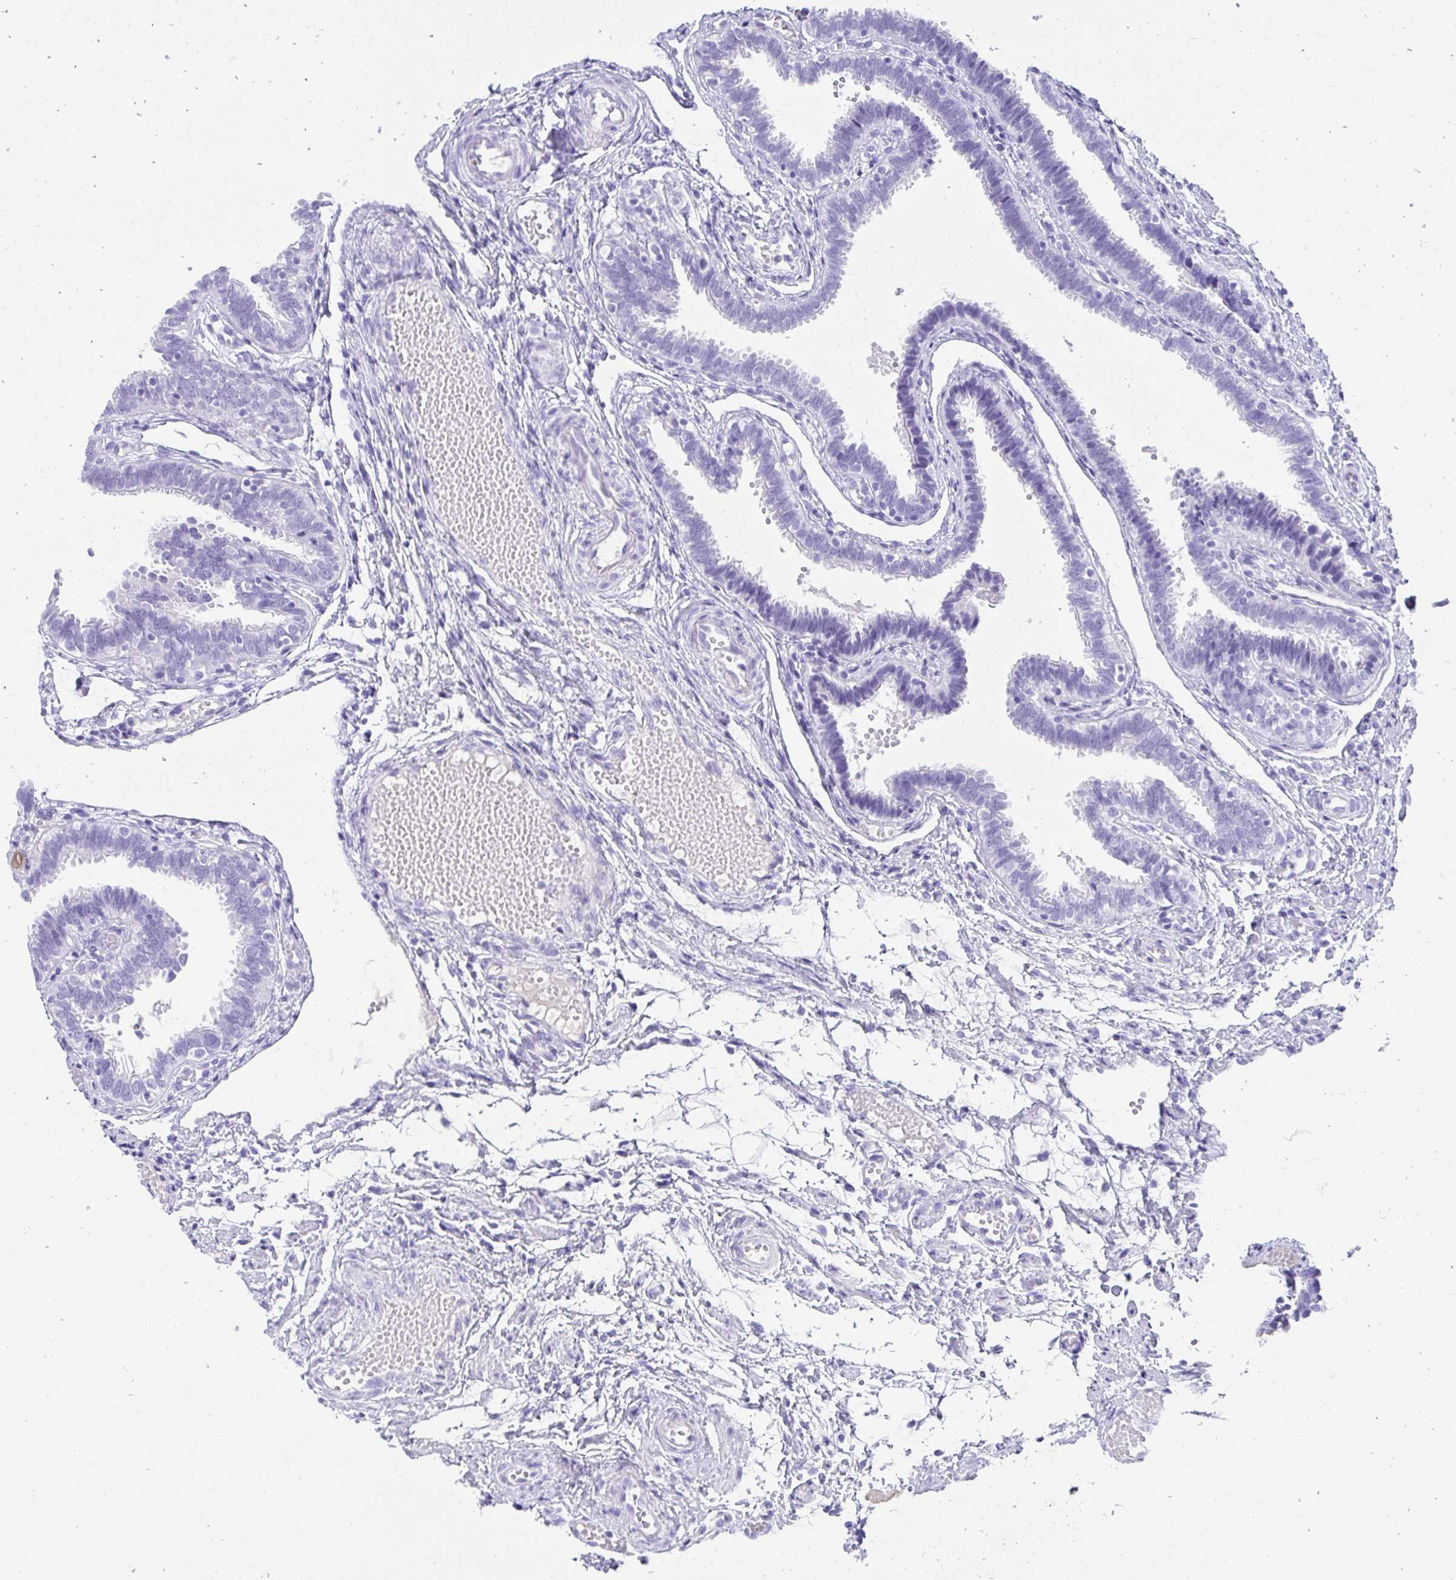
{"staining": {"intensity": "negative", "quantity": "none", "location": "none"}, "tissue": "fallopian tube", "cell_type": "Glandular cells", "image_type": "normal", "snomed": [{"axis": "morphology", "description": "Normal tissue, NOS"}, {"axis": "topography", "description": "Fallopian tube"}], "caption": "A high-resolution photomicrograph shows immunohistochemistry (IHC) staining of normal fallopian tube, which displays no significant expression in glandular cells.", "gene": "TNNT1", "patient": {"sex": "female", "age": 37}}